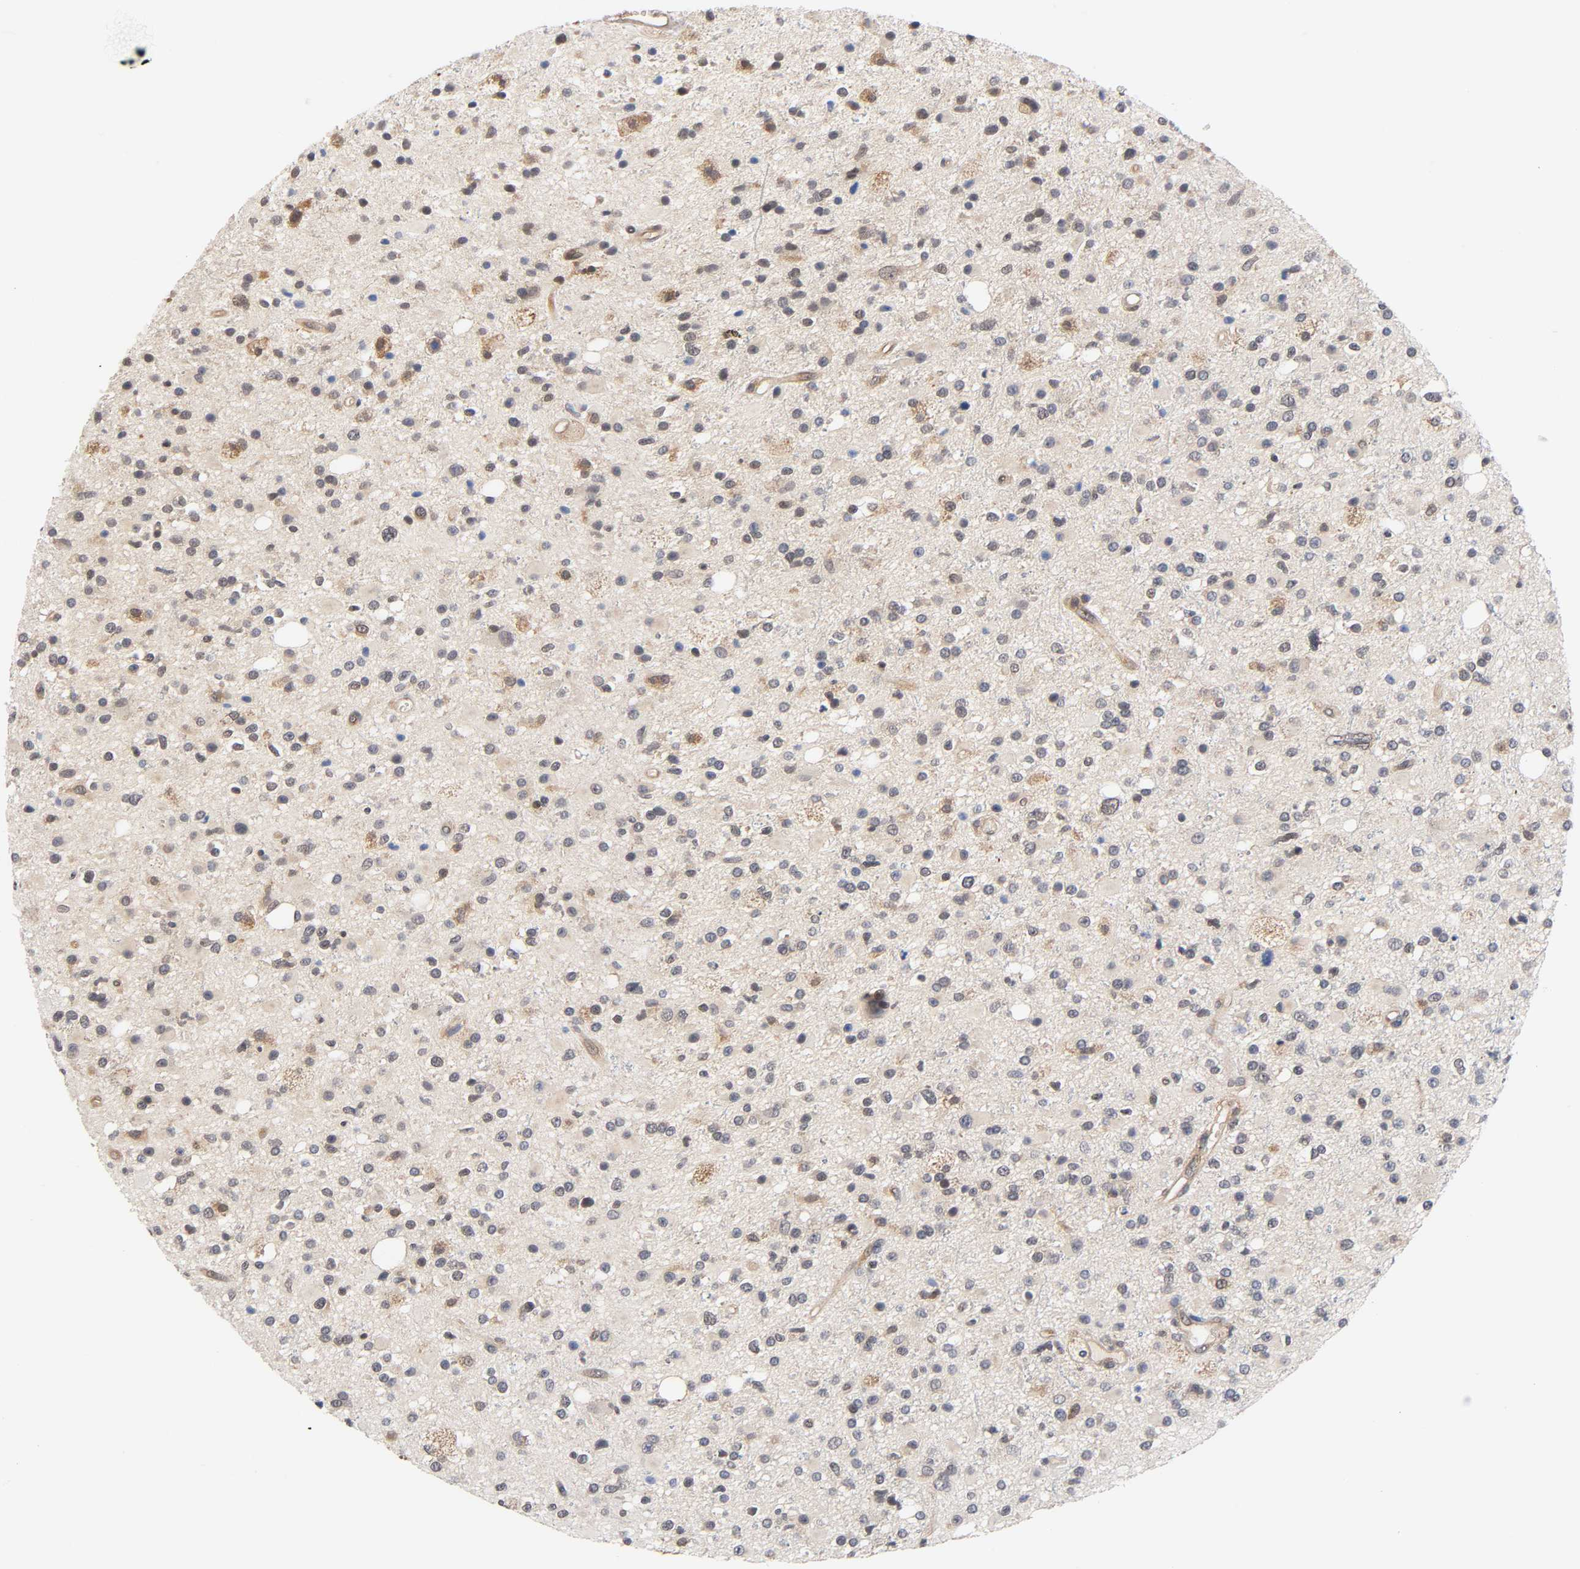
{"staining": {"intensity": "moderate", "quantity": "25%-75%", "location": "cytoplasmic/membranous"}, "tissue": "glioma", "cell_type": "Tumor cells", "image_type": "cancer", "snomed": [{"axis": "morphology", "description": "Glioma, malignant, High grade"}, {"axis": "topography", "description": "Brain"}], "caption": "Tumor cells exhibit medium levels of moderate cytoplasmic/membranous staining in approximately 25%-75% of cells in human malignant glioma (high-grade).", "gene": "PRKAB1", "patient": {"sex": "male", "age": 33}}